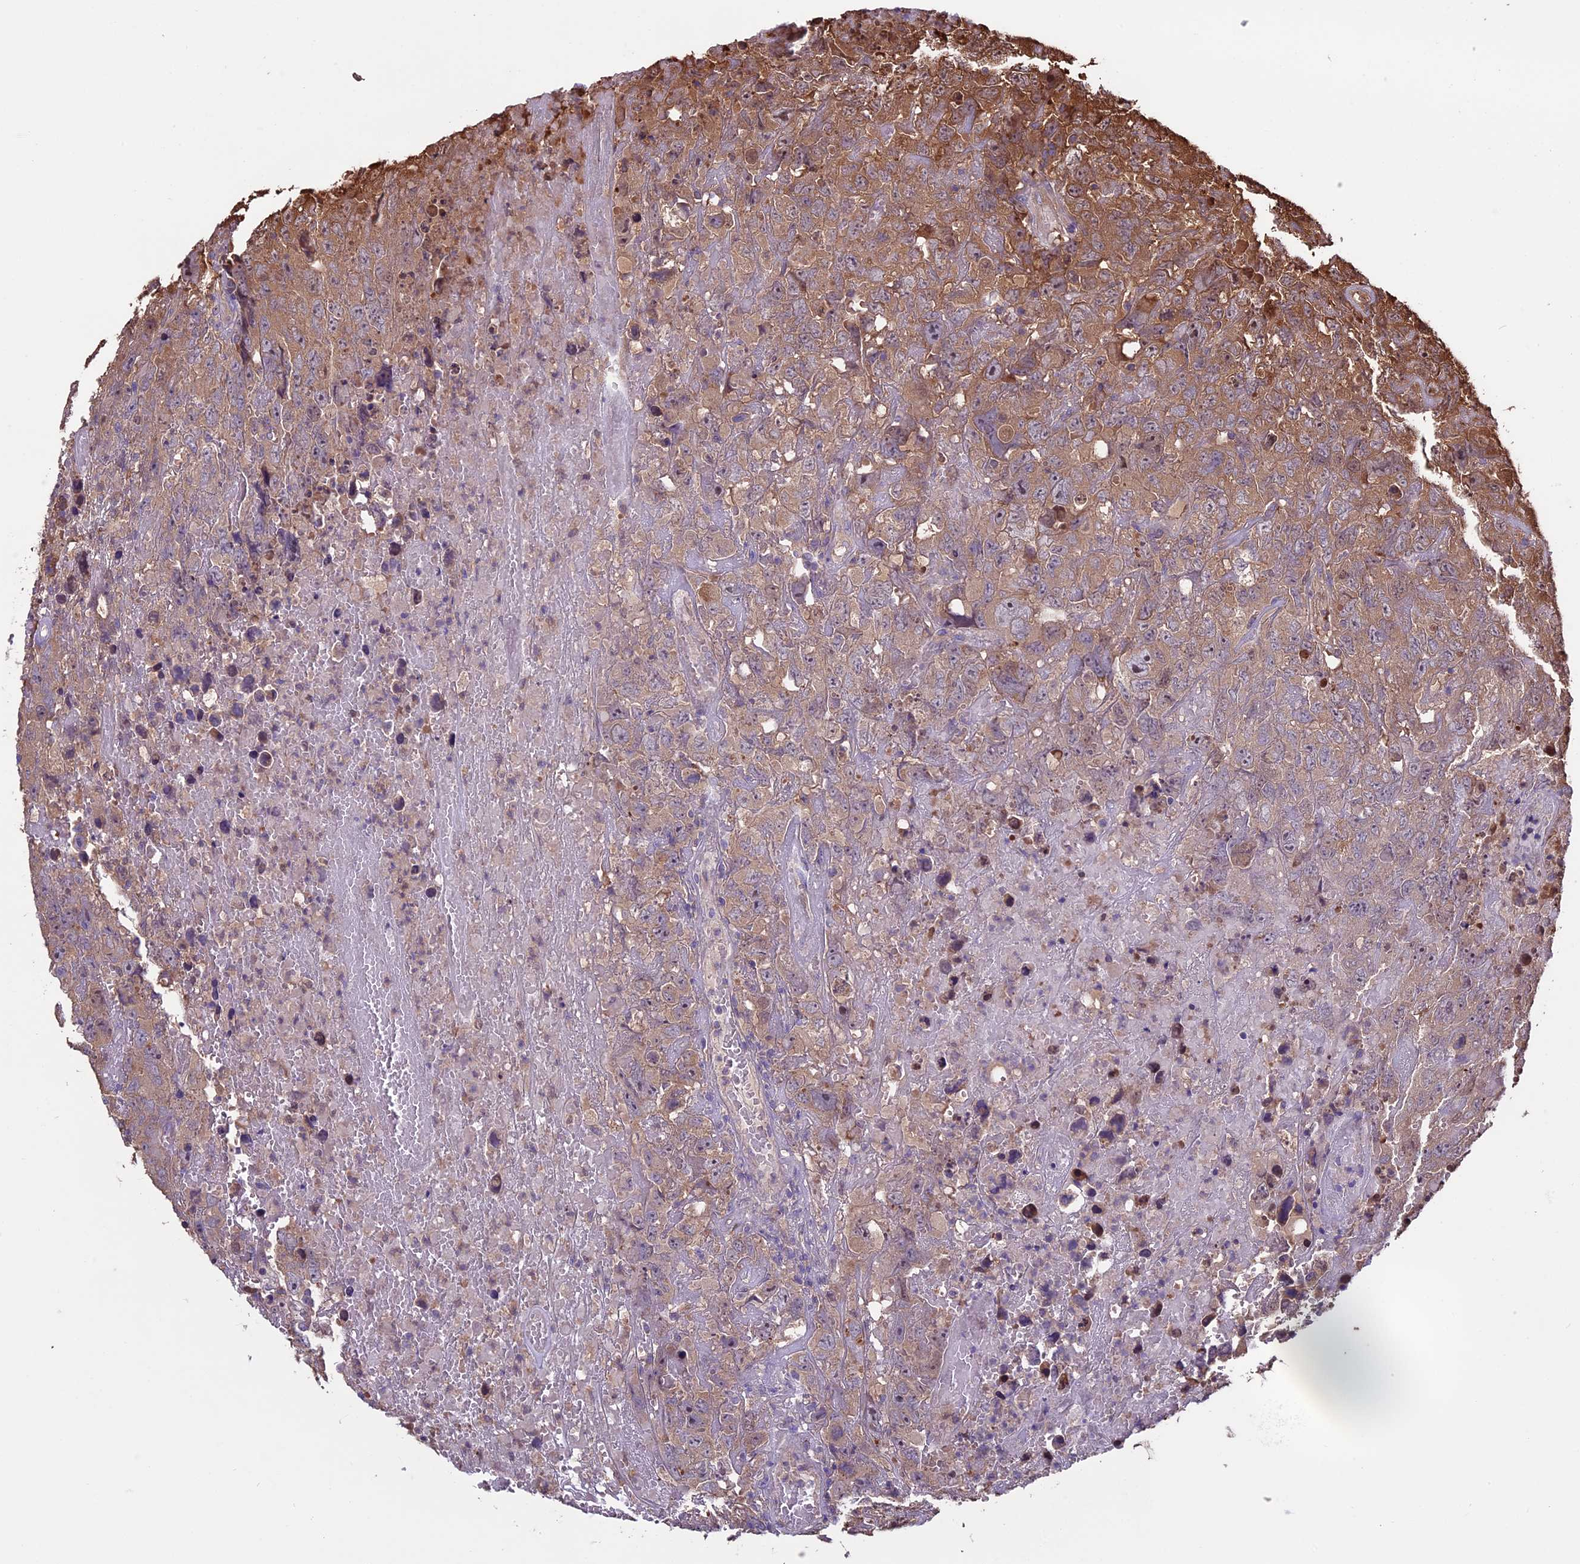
{"staining": {"intensity": "moderate", "quantity": "25%-75%", "location": "cytoplasmic/membranous"}, "tissue": "testis cancer", "cell_type": "Tumor cells", "image_type": "cancer", "snomed": [{"axis": "morphology", "description": "Carcinoma, Embryonal, NOS"}, {"axis": "topography", "description": "Testis"}], "caption": "Brown immunohistochemical staining in testis embryonal carcinoma shows moderate cytoplasmic/membranous expression in about 25%-75% of tumor cells.", "gene": "VWA3A", "patient": {"sex": "male", "age": 45}}